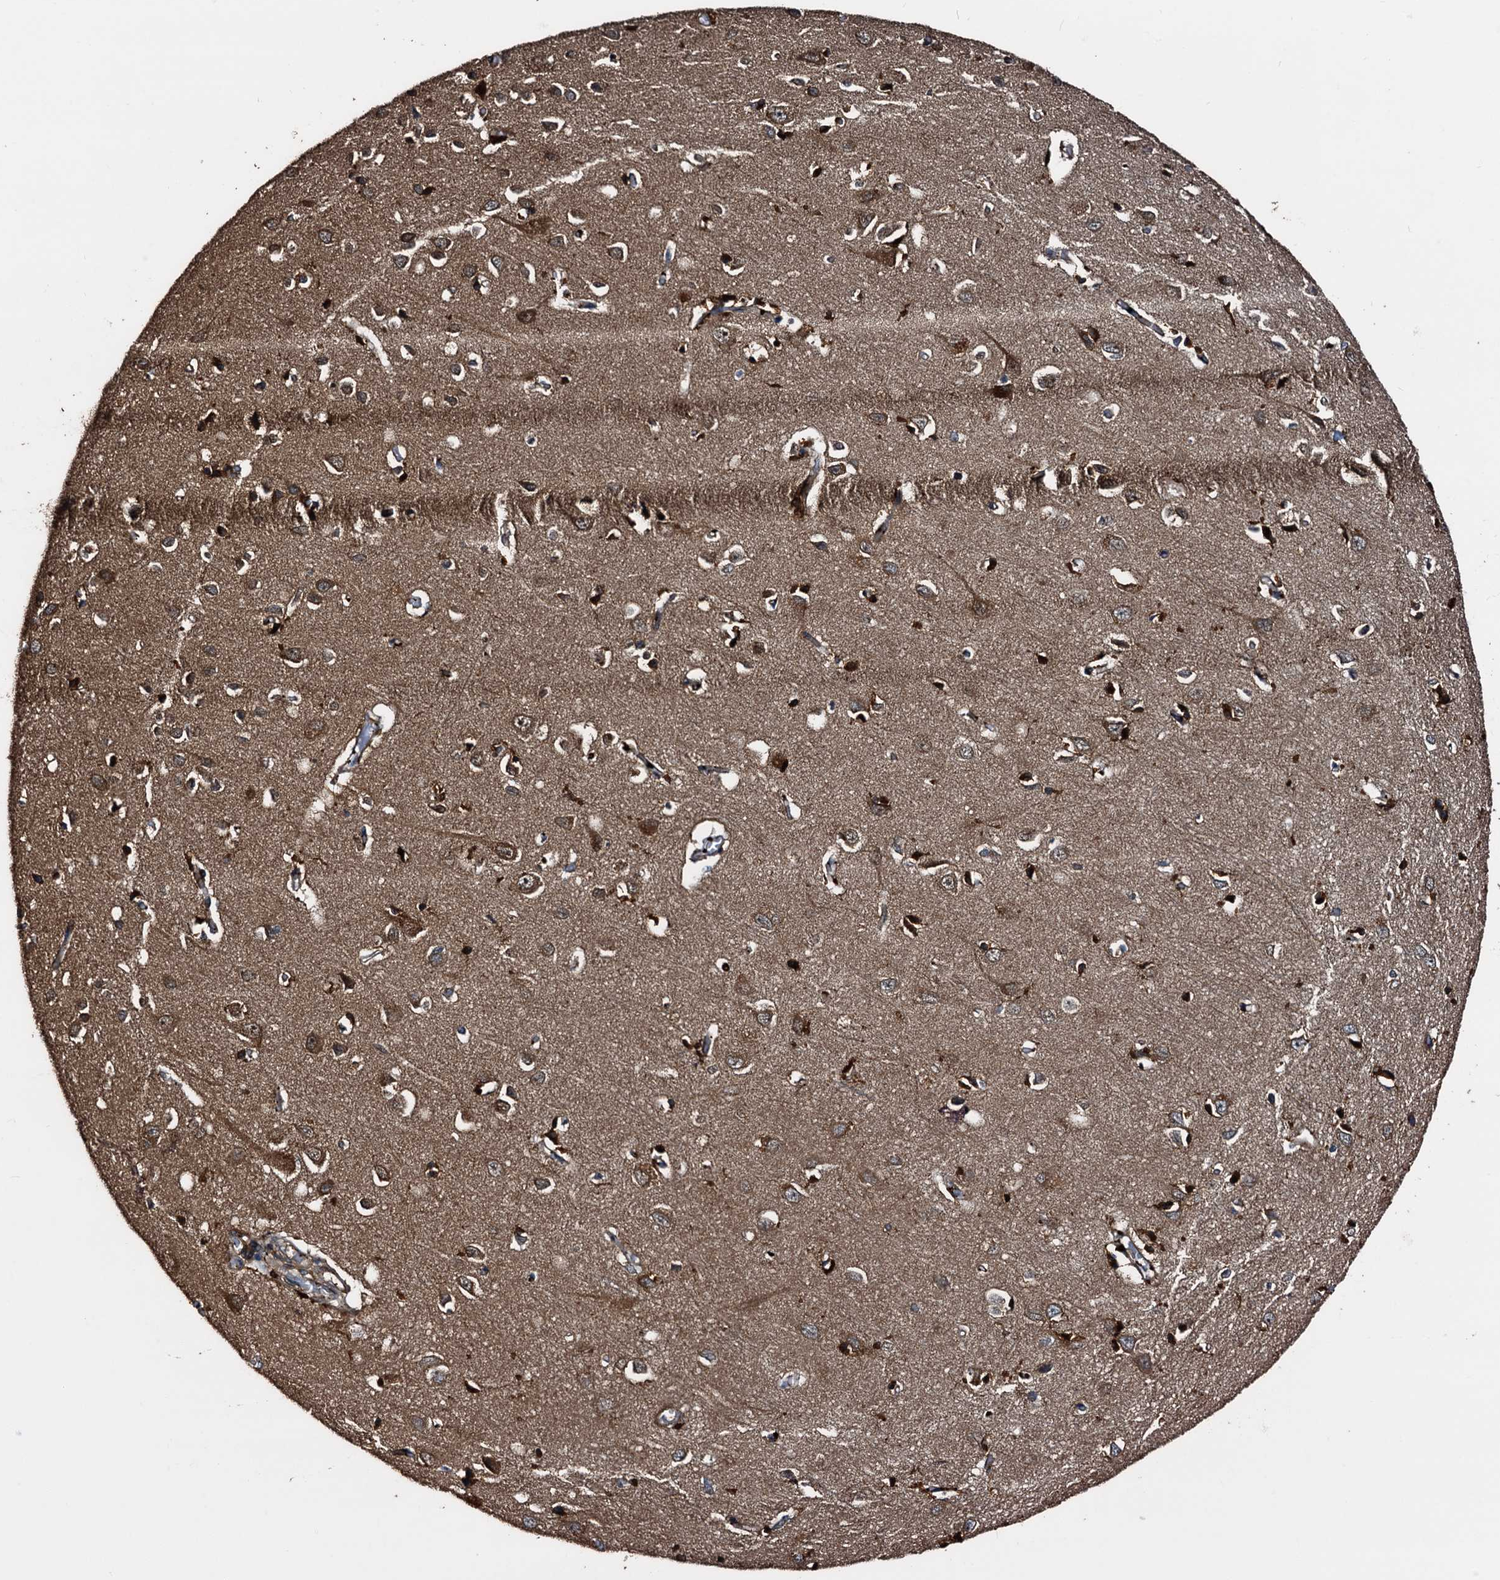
{"staining": {"intensity": "strong", "quantity": ">75%", "location": "cytoplasmic/membranous"}, "tissue": "cerebral cortex", "cell_type": "Endothelial cells", "image_type": "normal", "snomed": [{"axis": "morphology", "description": "Normal tissue, NOS"}, {"axis": "topography", "description": "Cerebral cortex"}], "caption": "Immunohistochemical staining of benign human cerebral cortex shows high levels of strong cytoplasmic/membranous expression in approximately >75% of endothelial cells.", "gene": "PEX5", "patient": {"sex": "female", "age": 64}}